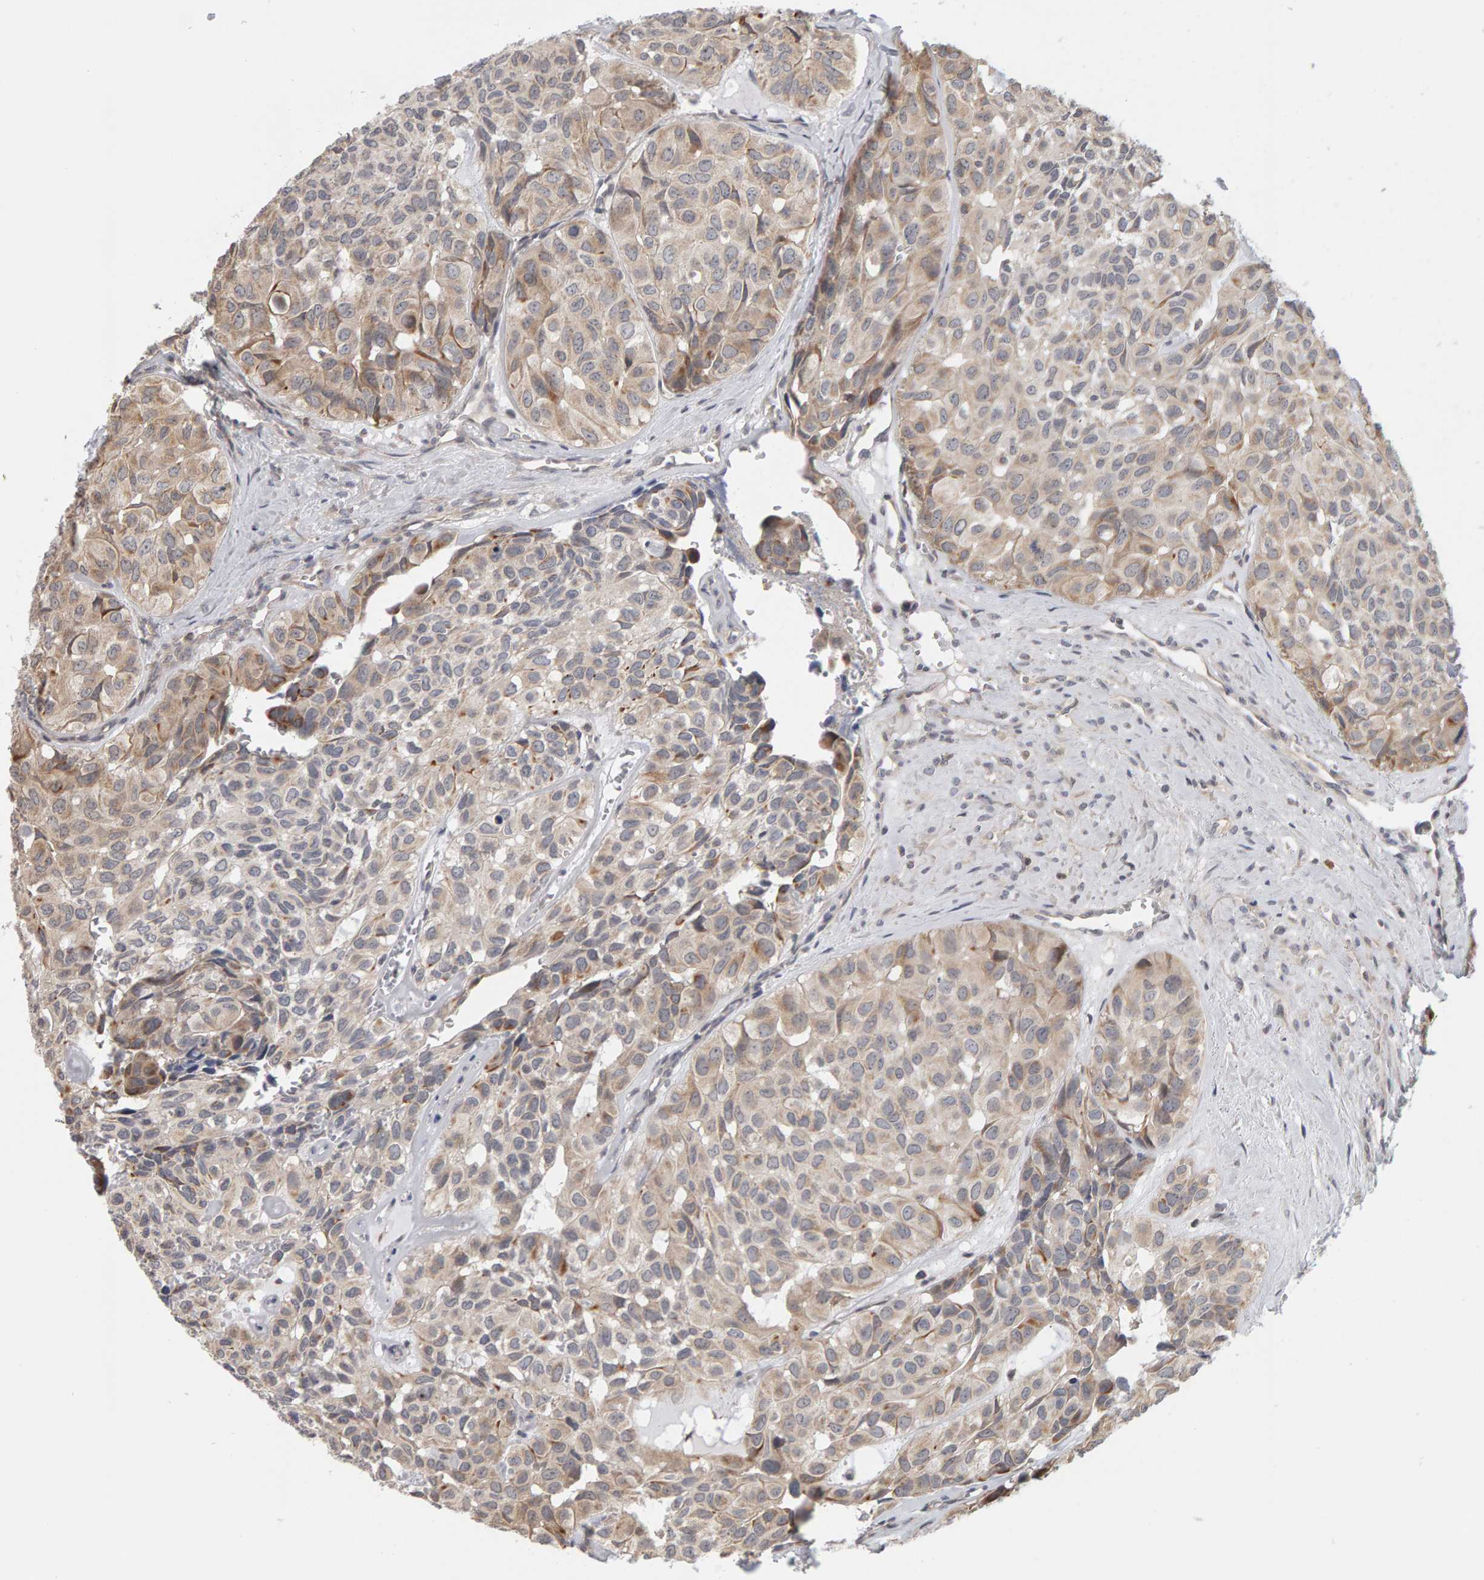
{"staining": {"intensity": "weak", "quantity": ">75%", "location": "cytoplasmic/membranous"}, "tissue": "head and neck cancer", "cell_type": "Tumor cells", "image_type": "cancer", "snomed": [{"axis": "morphology", "description": "Adenocarcinoma, NOS"}, {"axis": "topography", "description": "Salivary gland, NOS"}, {"axis": "topography", "description": "Head-Neck"}], "caption": "Protein staining by immunohistochemistry displays weak cytoplasmic/membranous positivity in approximately >75% of tumor cells in head and neck cancer (adenocarcinoma).", "gene": "MSRA", "patient": {"sex": "female", "age": 76}}